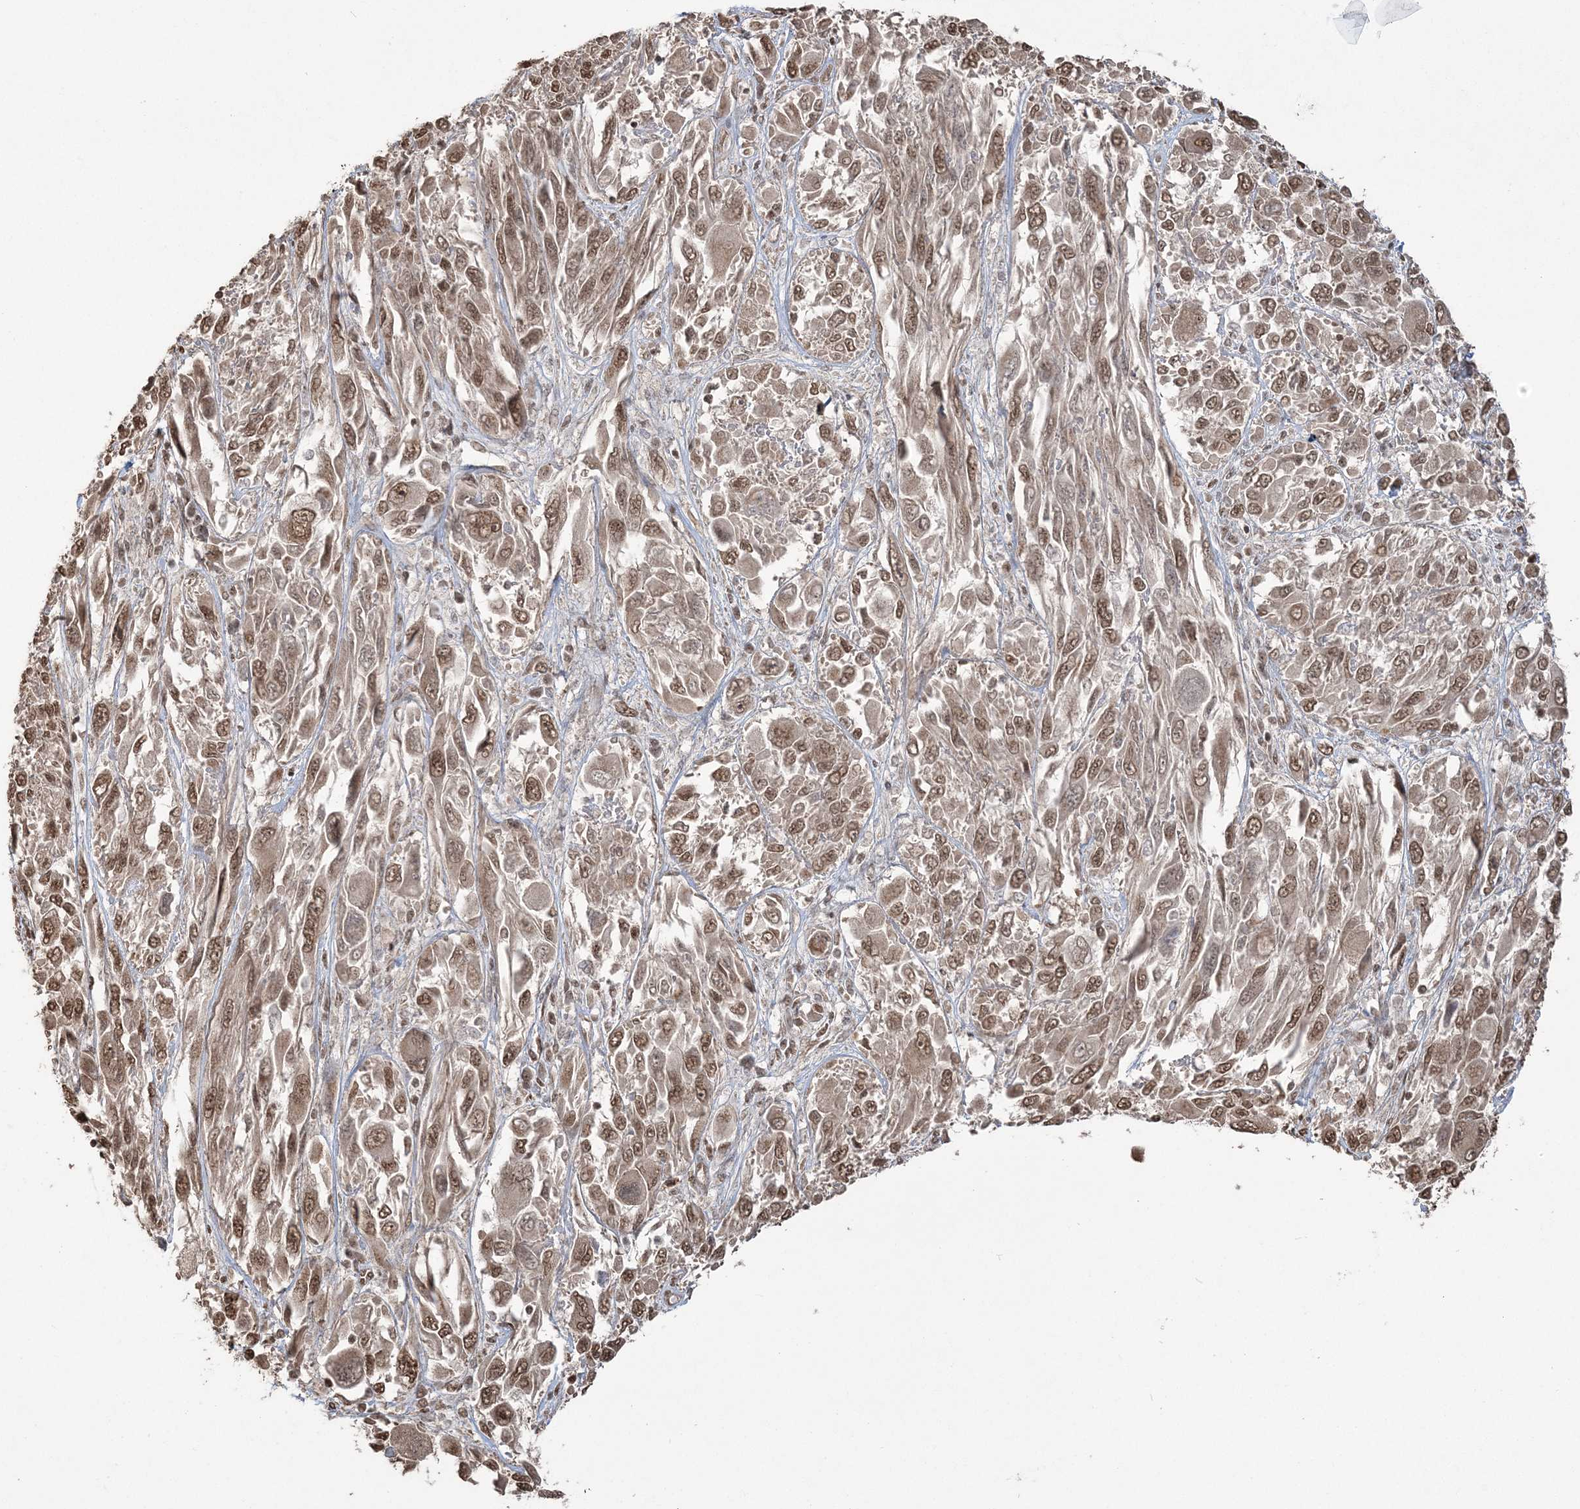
{"staining": {"intensity": "moderate", "quantity": ">75%", "location": "cytoplasmic/membranous,nuclear"}, "tissue": "melanoma", "cell_type": "Tumor cells", "image_type": "cancer", "snomed": [{"axis": "morphology", "description": "Malignant melanoma, NOS"}, {"axis": "topography", "description": "Skin"}], "caption": "Malignant melanoma stained with DAB (3,3'-diaminobenzidine) IHC shows medium levels of moderate cytoplasmic/membranous and nuclear staining in about >75% of tumor cells. The staining was performed using DAB, with brown indicating positive protein expression. Nuclei are stained blue with hematoxylin.", "gene": "ZNF839", "patient": {"sex": "female", "age": 91}}